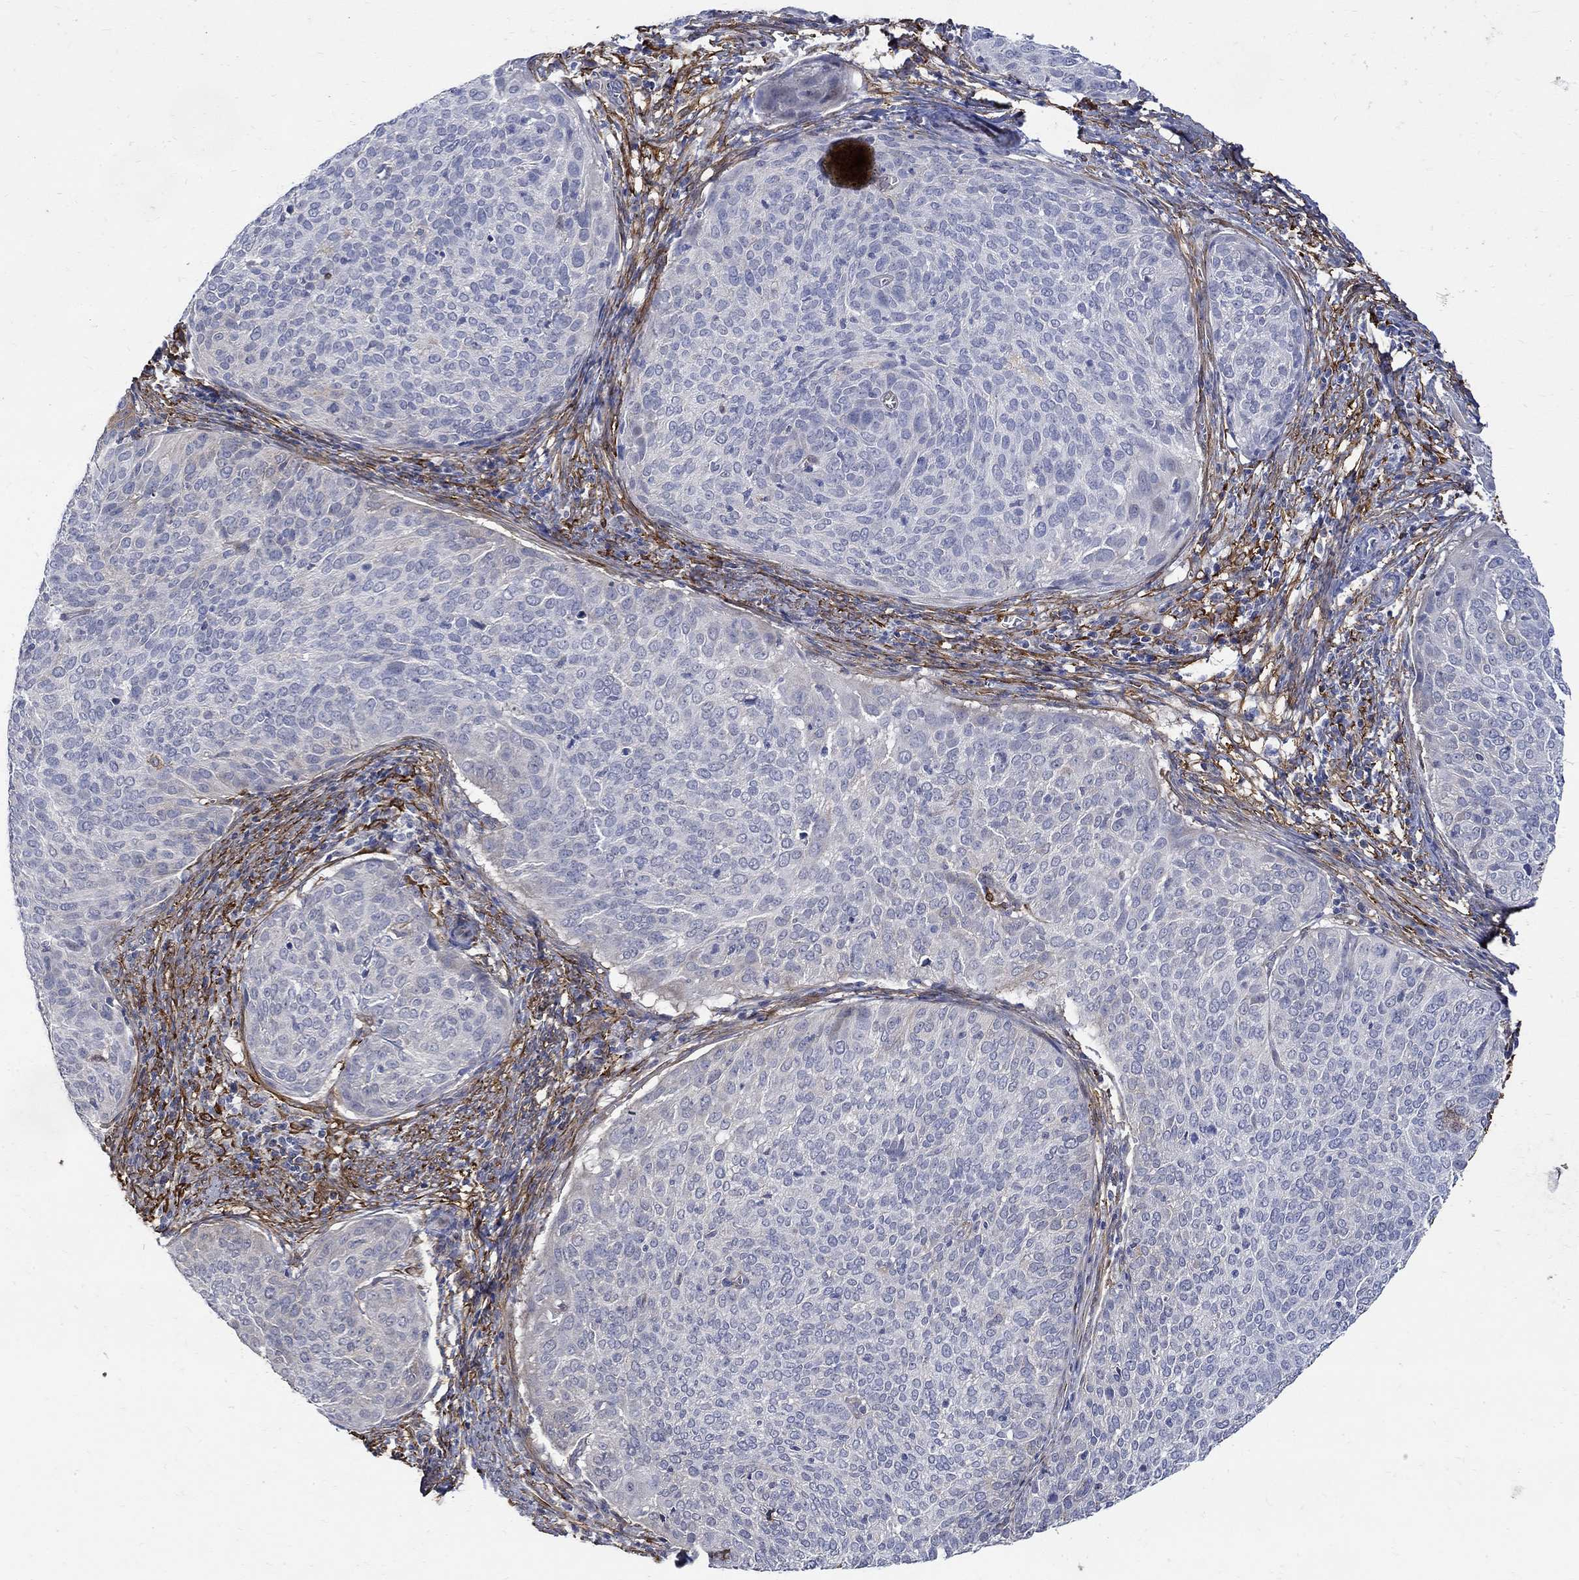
{"staining": {"intensity": "negative", "quantity": "none", "location": "none"}, "tissue": "cervical cancer", "cell_type": "Tumor cells", "image_type": "cancer", "snomed": [{"axis": "morphology", "description": "Squamous cell carcinoma, NOS"}, {"axis": "topography", "description": "Cervix"}], "caption": "DAB (3,3'-diaminobenzidine) immunohistochemical staining of cervical cancer demonstrates no significant expression in tumor cells. Brightfield microscopy of immunohistochemistry stained with DAB (brown) and hematoxylin (blue), captured at high magnification.", "gene": "TGM2", "patient": {"sex": "female", "age": 39}}